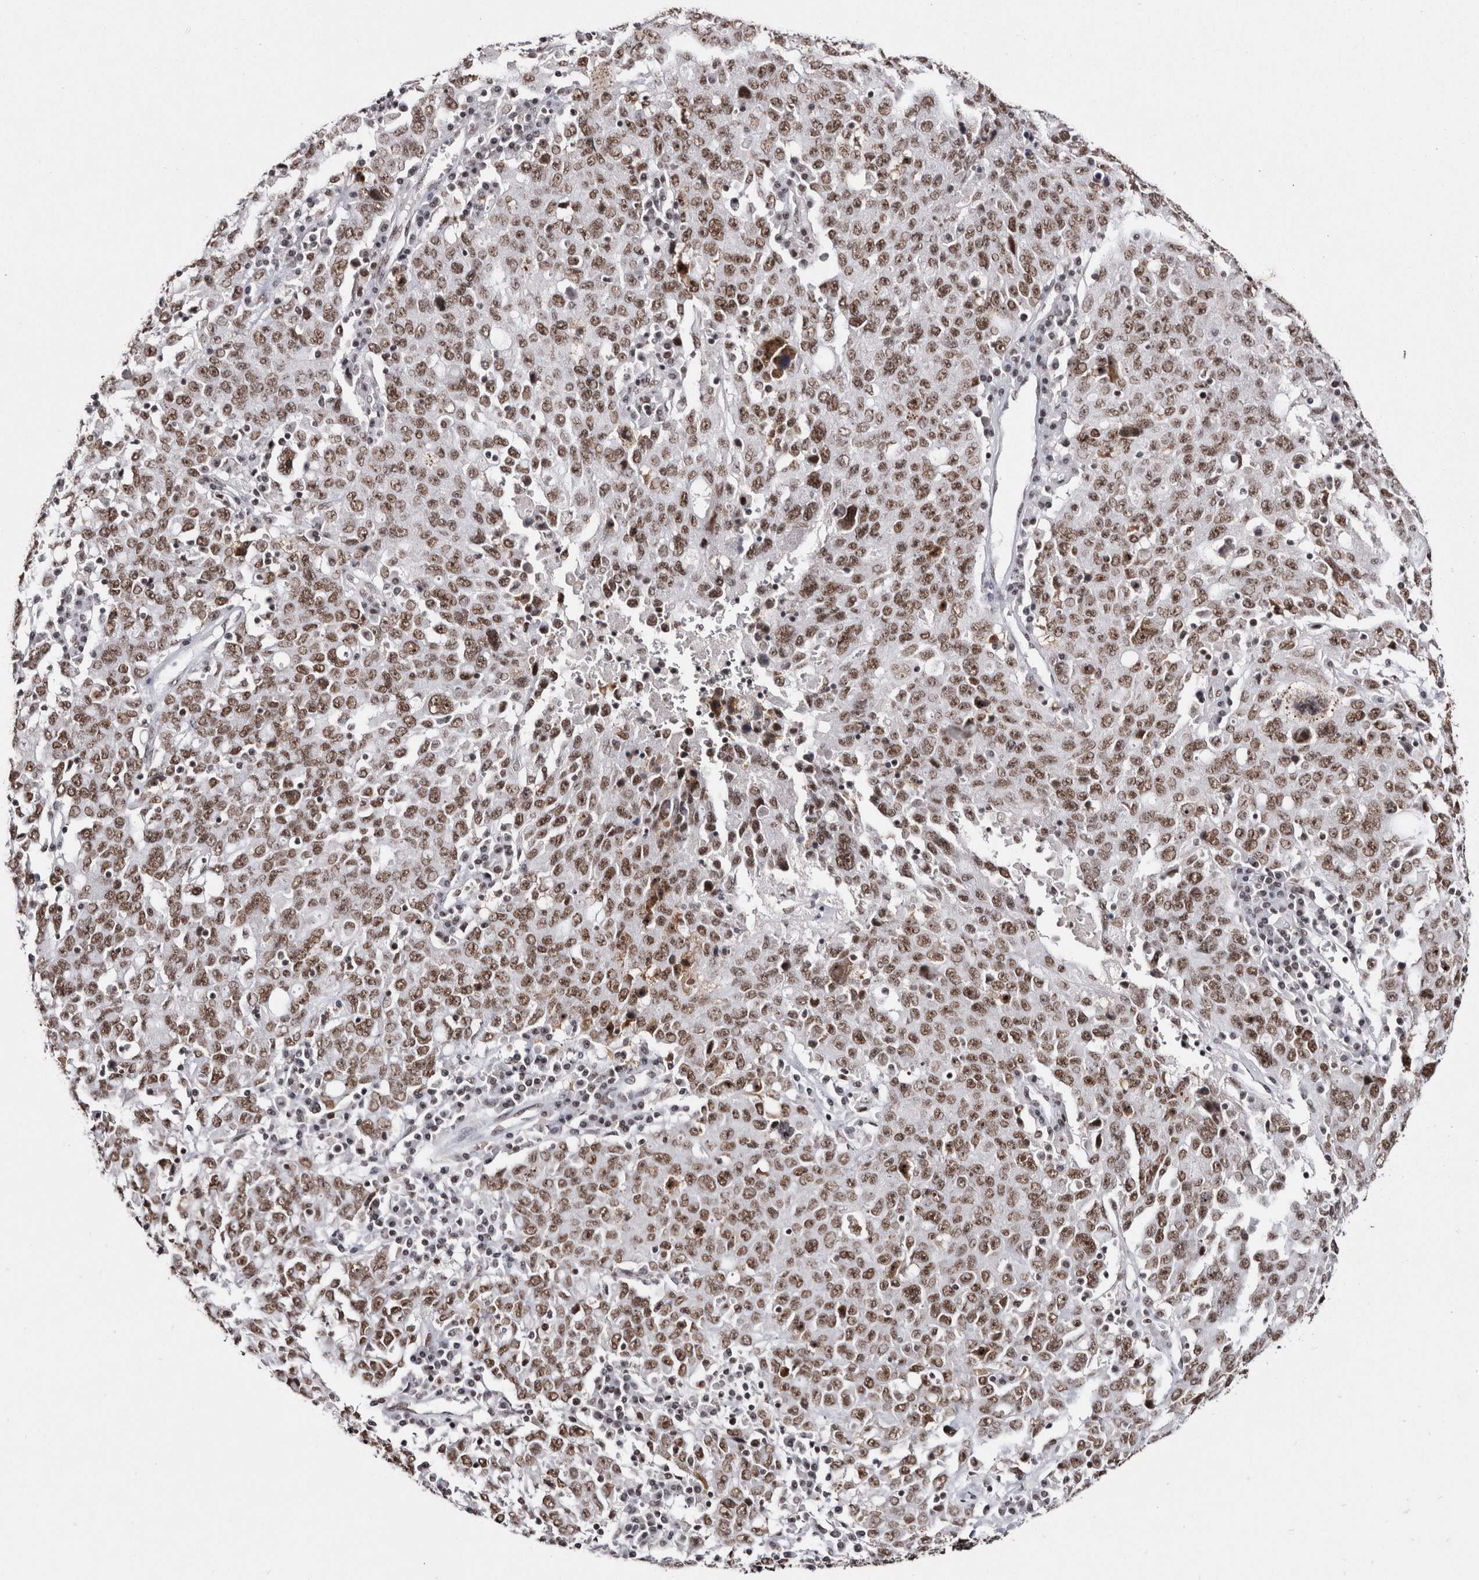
{"staining": {"intensity": "moderate", "quantity": ">75%", "location": "nuclear"}, "tissue": "ovarian cancer", "cell_type": "Tumor cells", "image_type": "cancer", "snomed": [{"axis": "morphology", "description": "Carcinoma, endometroid"}, {"axis": "topography", "description": "Ovary"}], "caption": "An immunohistochemistry photomicrograph of tumor tissue is shown. Protein staining in brown labels moderate nuclear positivity in ovarian cancer within tumor cells.", "gene": "SMC1A", "patient": {"sex": "female", "age": 62}}